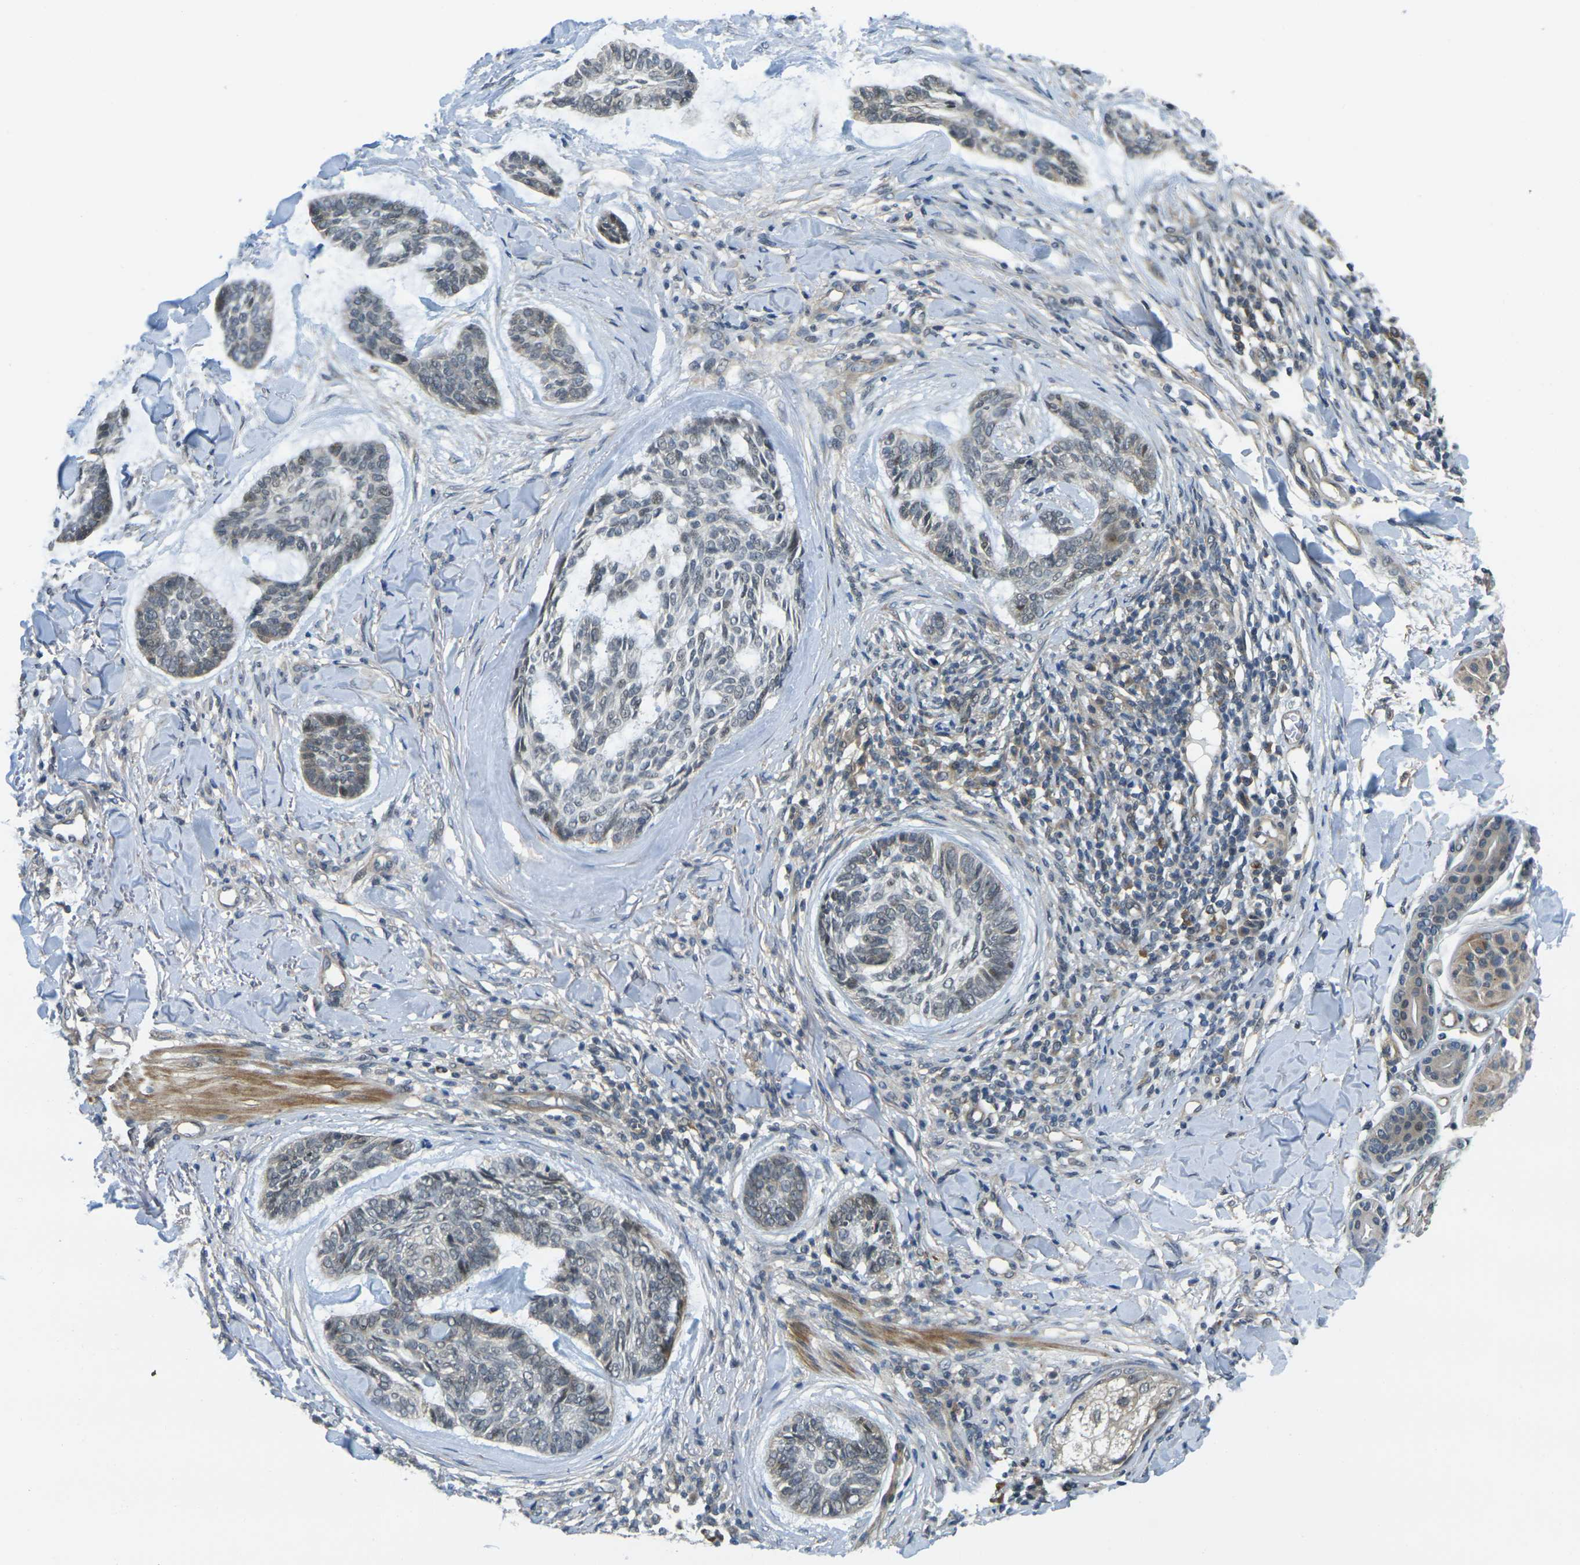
{"staining": {"intensity": "negative", "quantity": "none", "location": "none"}, "tissue": "skin cancer", "cell_type": "Tumor cells", "image_type": "cancer", "snomed": [{"axis": "morphology", "description": "Basal cell carcinoma"}, {"axis": "topography", "description": "Skin"}], "caption": "Immunohistochemistry (IHC) photomicrograph of skin basal cell carcinoma stained for a protein (brown), which displays no expression in tumor cells.", "gene": "KCTD10", "patient": {"sex": "male", "age": 43}}